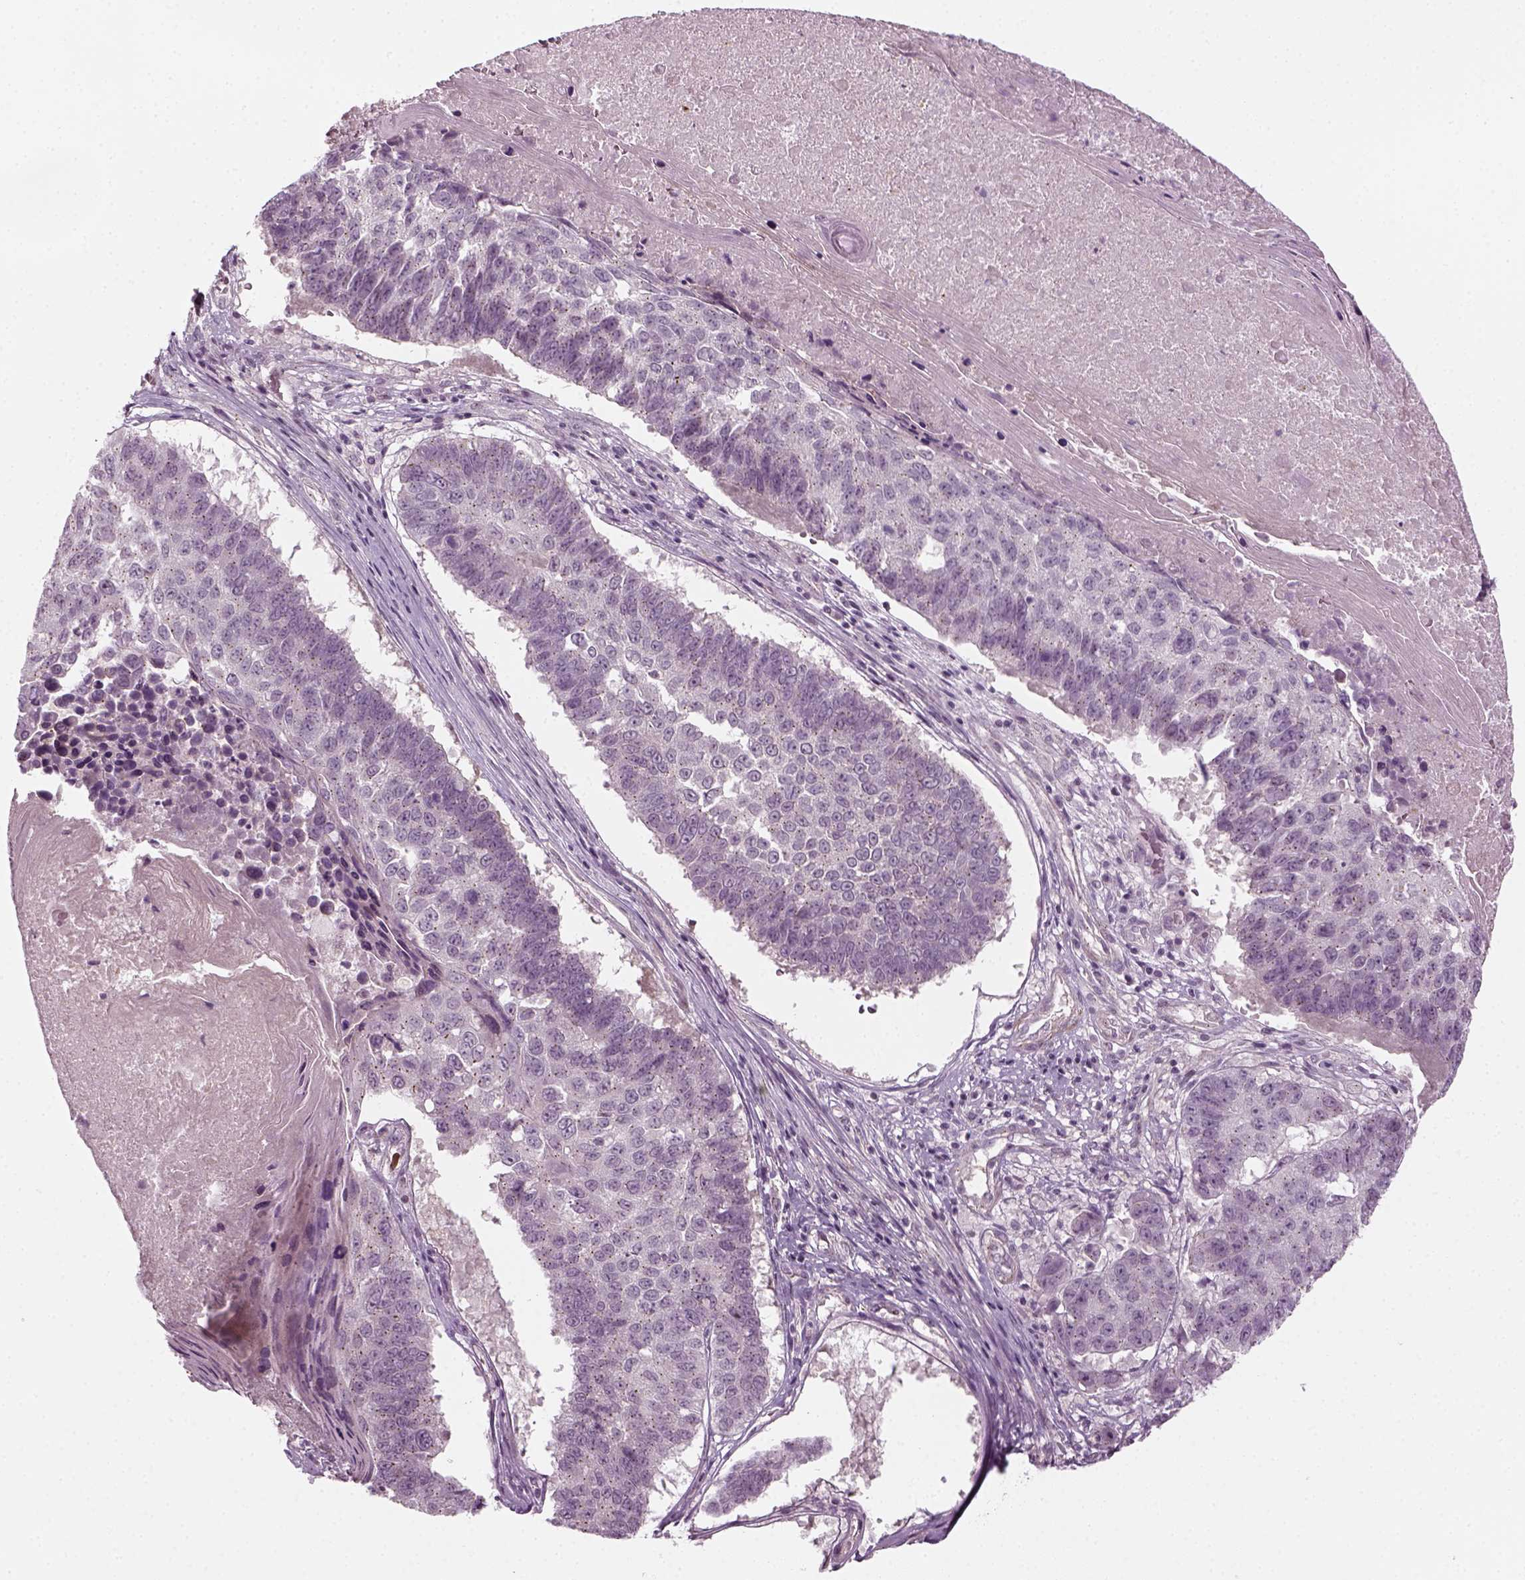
{"staining": {"intensity": "negative", "quantity": "none", "location": "none"}, "tissue": "lung cancer", "cell_type": "Tumor cells", "image_type": "cancer", "snomed": [{"axis": "morphology", "description": "Squamous cell carcinoma, NOS"}, {"axis": "topography", "description": "Lung"}], "caption": "This image is of lung squamous cell carcinoma stained with immunohistochemistry (IHC) to label a protein in brown with the nuclei are counter-stained blue. There is no staining in tumor cells. (DAB immunohistochemistry (IHC) with hematoxylin counter stain).", "gene": "MLIP", "patient": {"sex": "male", "age": 73}}